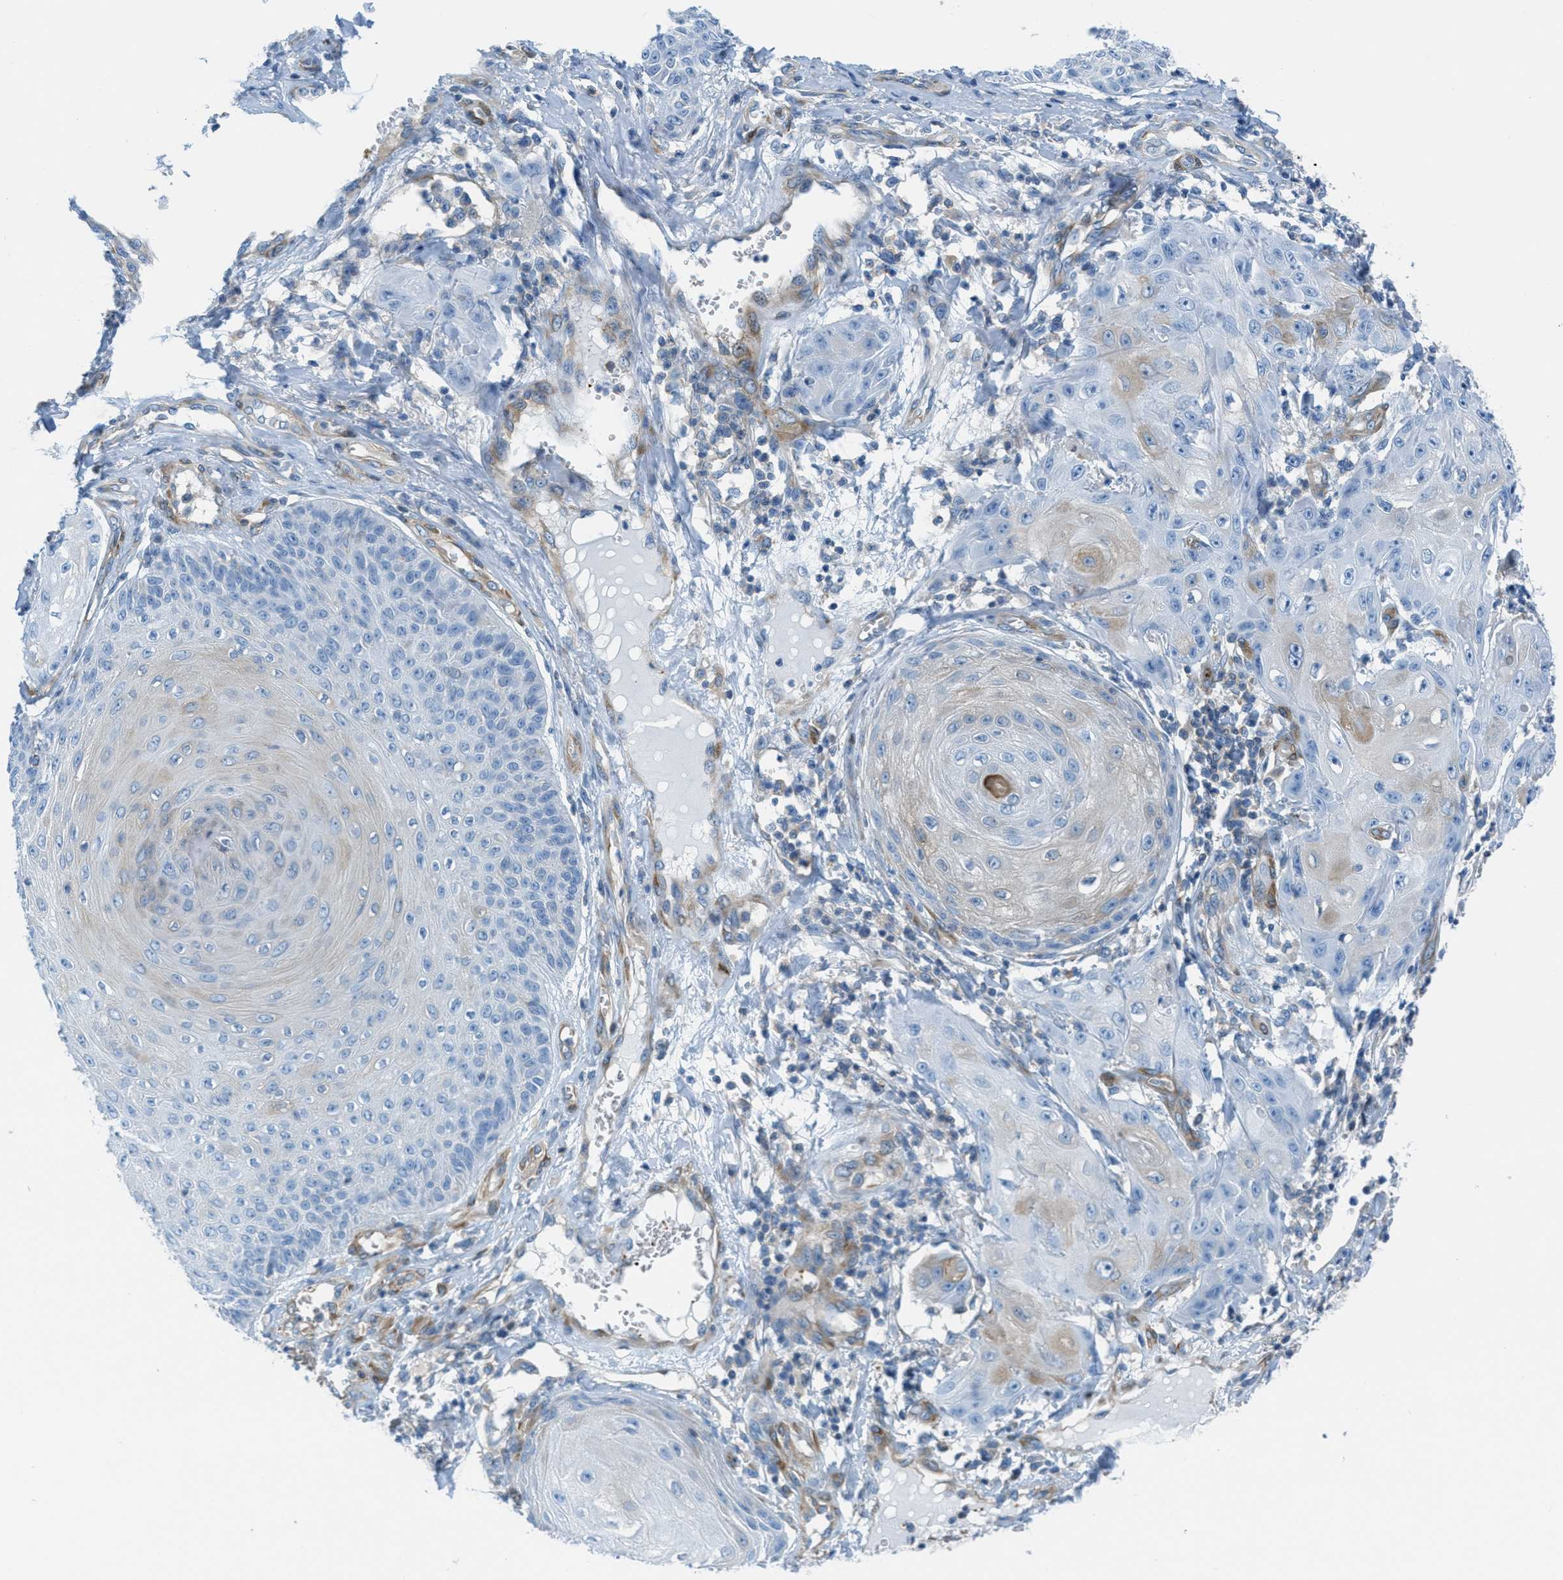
{"staining": {"intensity": "negative", "quantity": "none", "location": "none"}, "tissue": "skin cancer", "cell_type": "Tumor cells", "image_type": "cancer", "snomed": [{"axis": "morphology", "description": "Squamous cell carcinoma, NOS"}, {"axis": "topography", "description": "Skin"}], "caption": "Tumor cells show no significant expression in skin cancer. (Brightfield microscopy of DAB (3,3'-diaminobenzidine) IHC at high magnification).", "gene": "MAPRE2", "patient": {"sex": "male", "age": 74}}